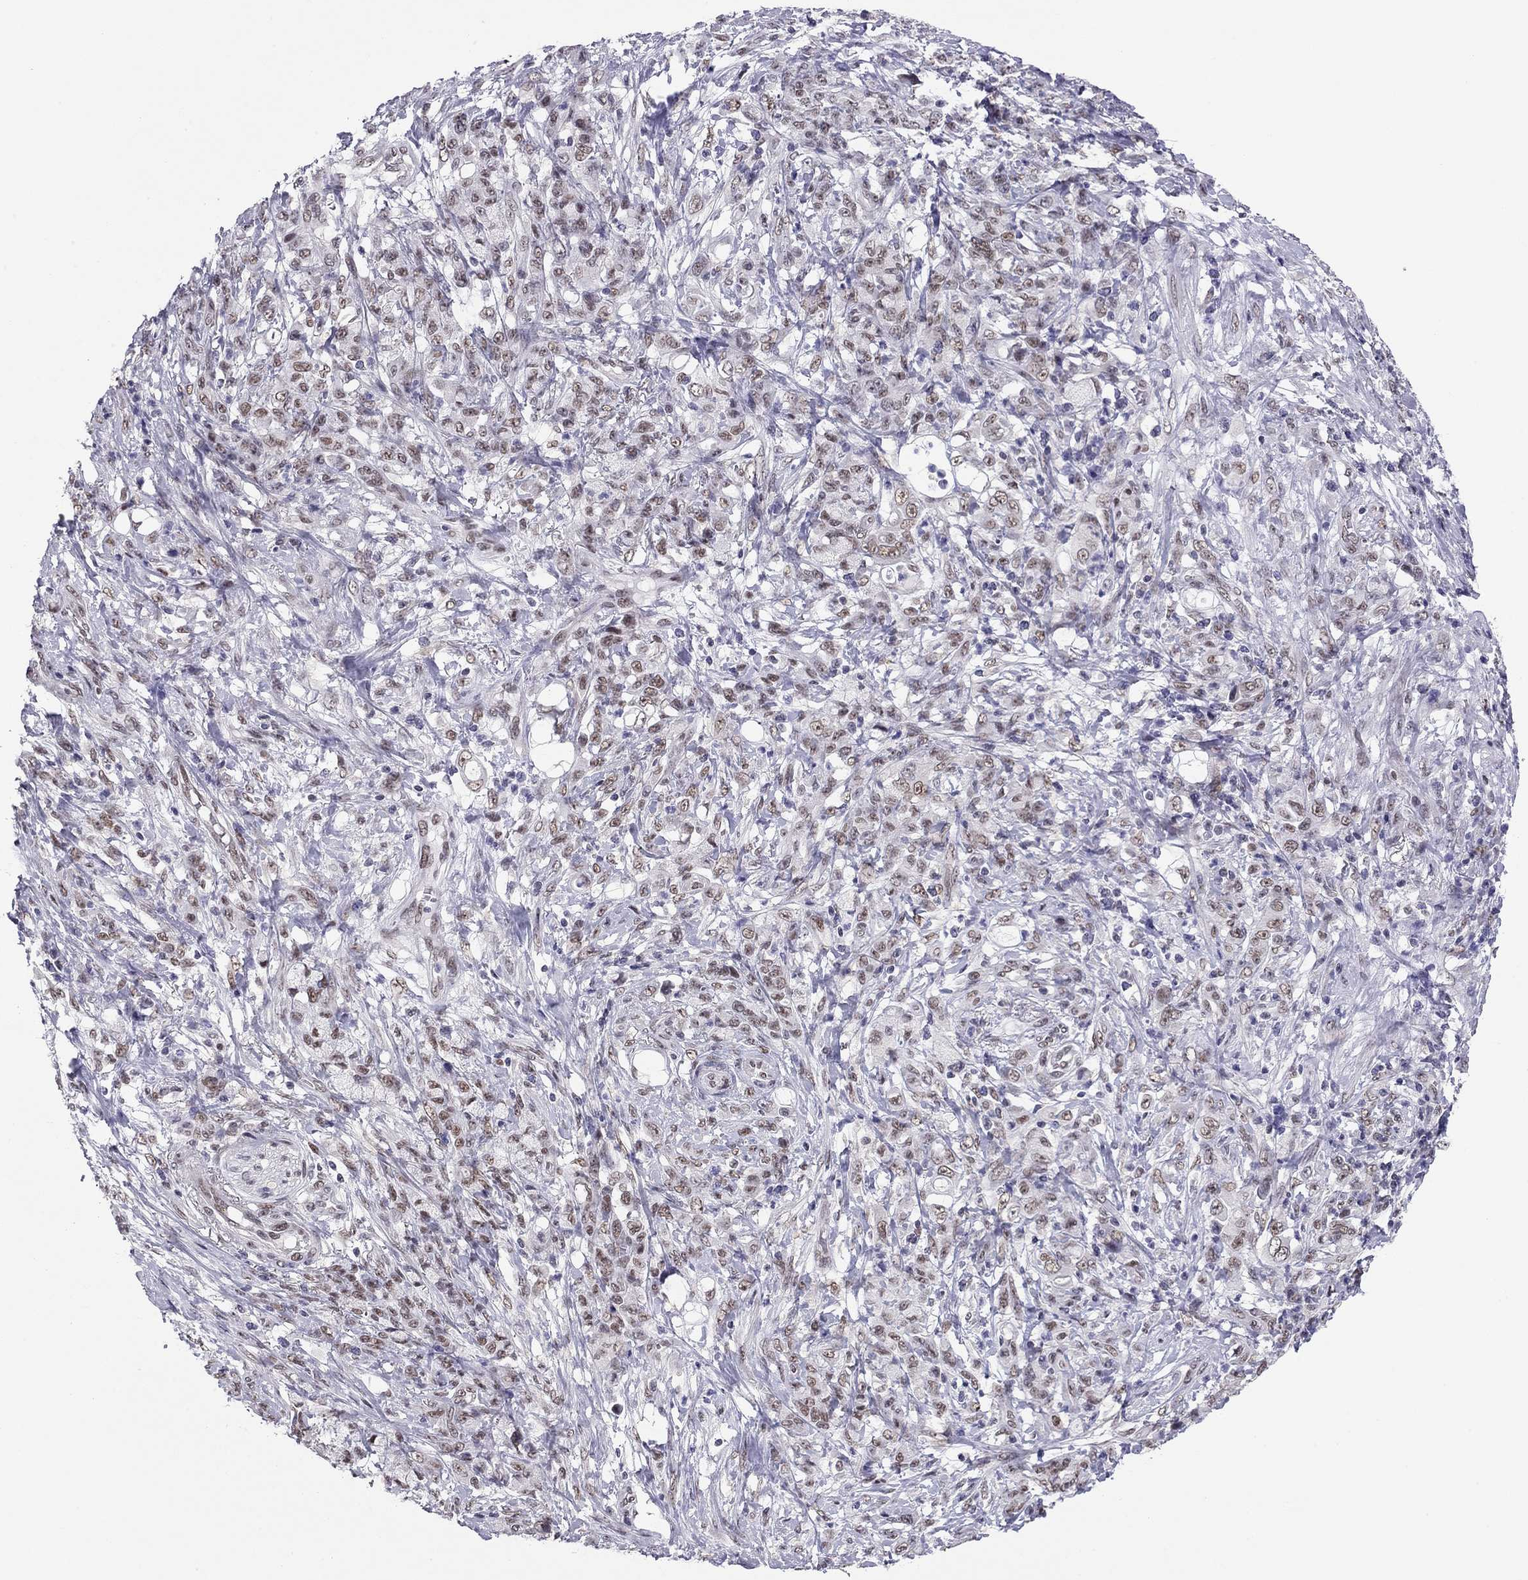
{"staining": {"intensity": "weak", "quantity": ">75%", "location": "nuclear"}, "tissue": "stomach cancer", "cell_type": "Tumor cells", "image_type": "cancer", "snomed": [{"axis": "morphology", "description": "Adenocarcinoma, NOS"}, {"axis": "topography", "description": "Stomach"}], "caption": "Protein analysis of adenocarcinoma (stomach) tissue exhibits weak nuclear expression in about >75% of tumor cells.", "gene": "DOT1L", "patient": {"sex": "female", "age": 79}}